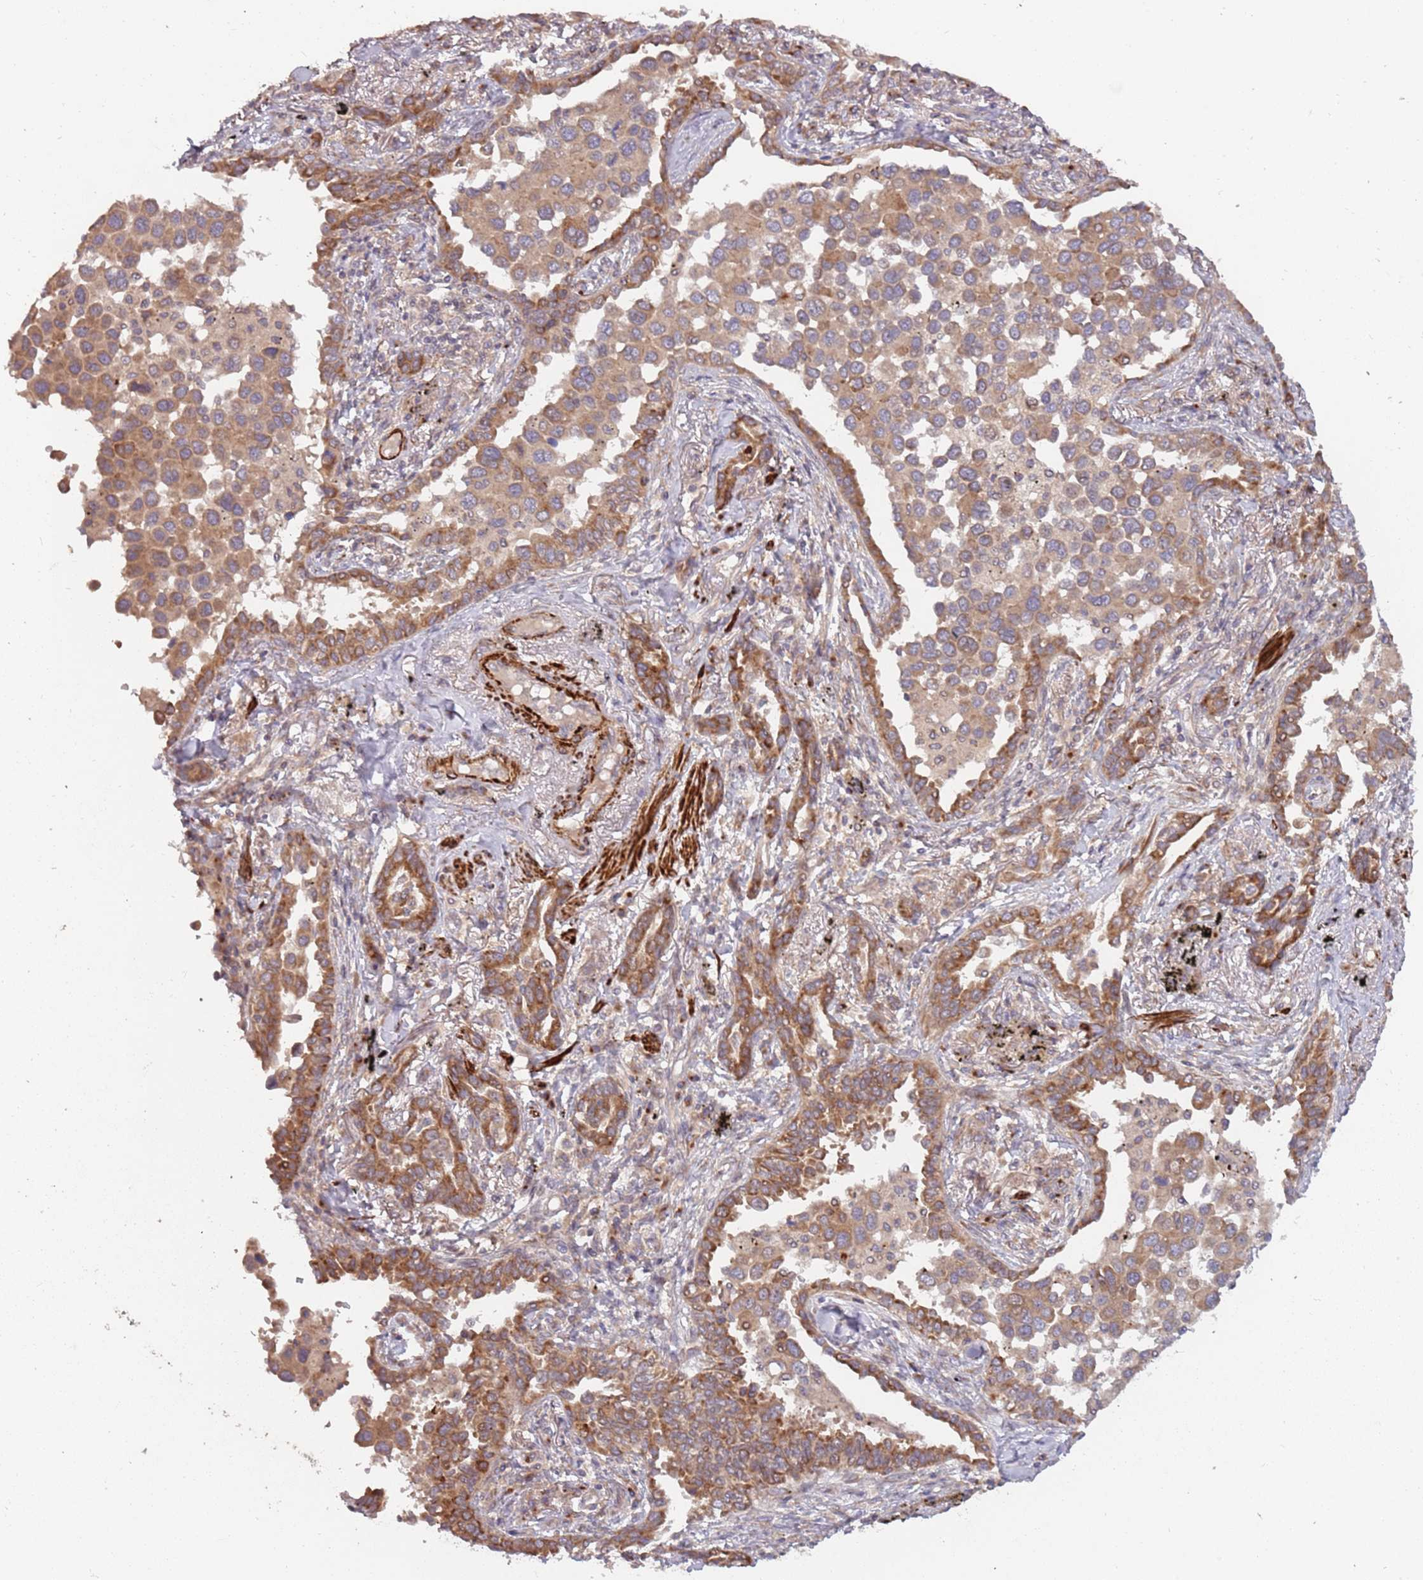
{"staining": {"intensity": "moderate", "quantity": ">75%", "location": "cytoplasmic/membranous"}, "tissue": "lung cancer", "cell_type": "Tumor cells", "image_type": "cancer", "snomed": [{"axis": "morphology", "description": "Adenocarcinoma, NOS"}, {"axis": "topography", "description": "Lung"}], "caption": "This histopathology image reveals immunohistochemistry staining of human lung cancer (adenocarcinoma), with medium moderate cytoplasmic/membranous staining in approximately >75% of tumor cells.", "gene": "PLD6", "patient": {"sex": "male", "age": 67}}